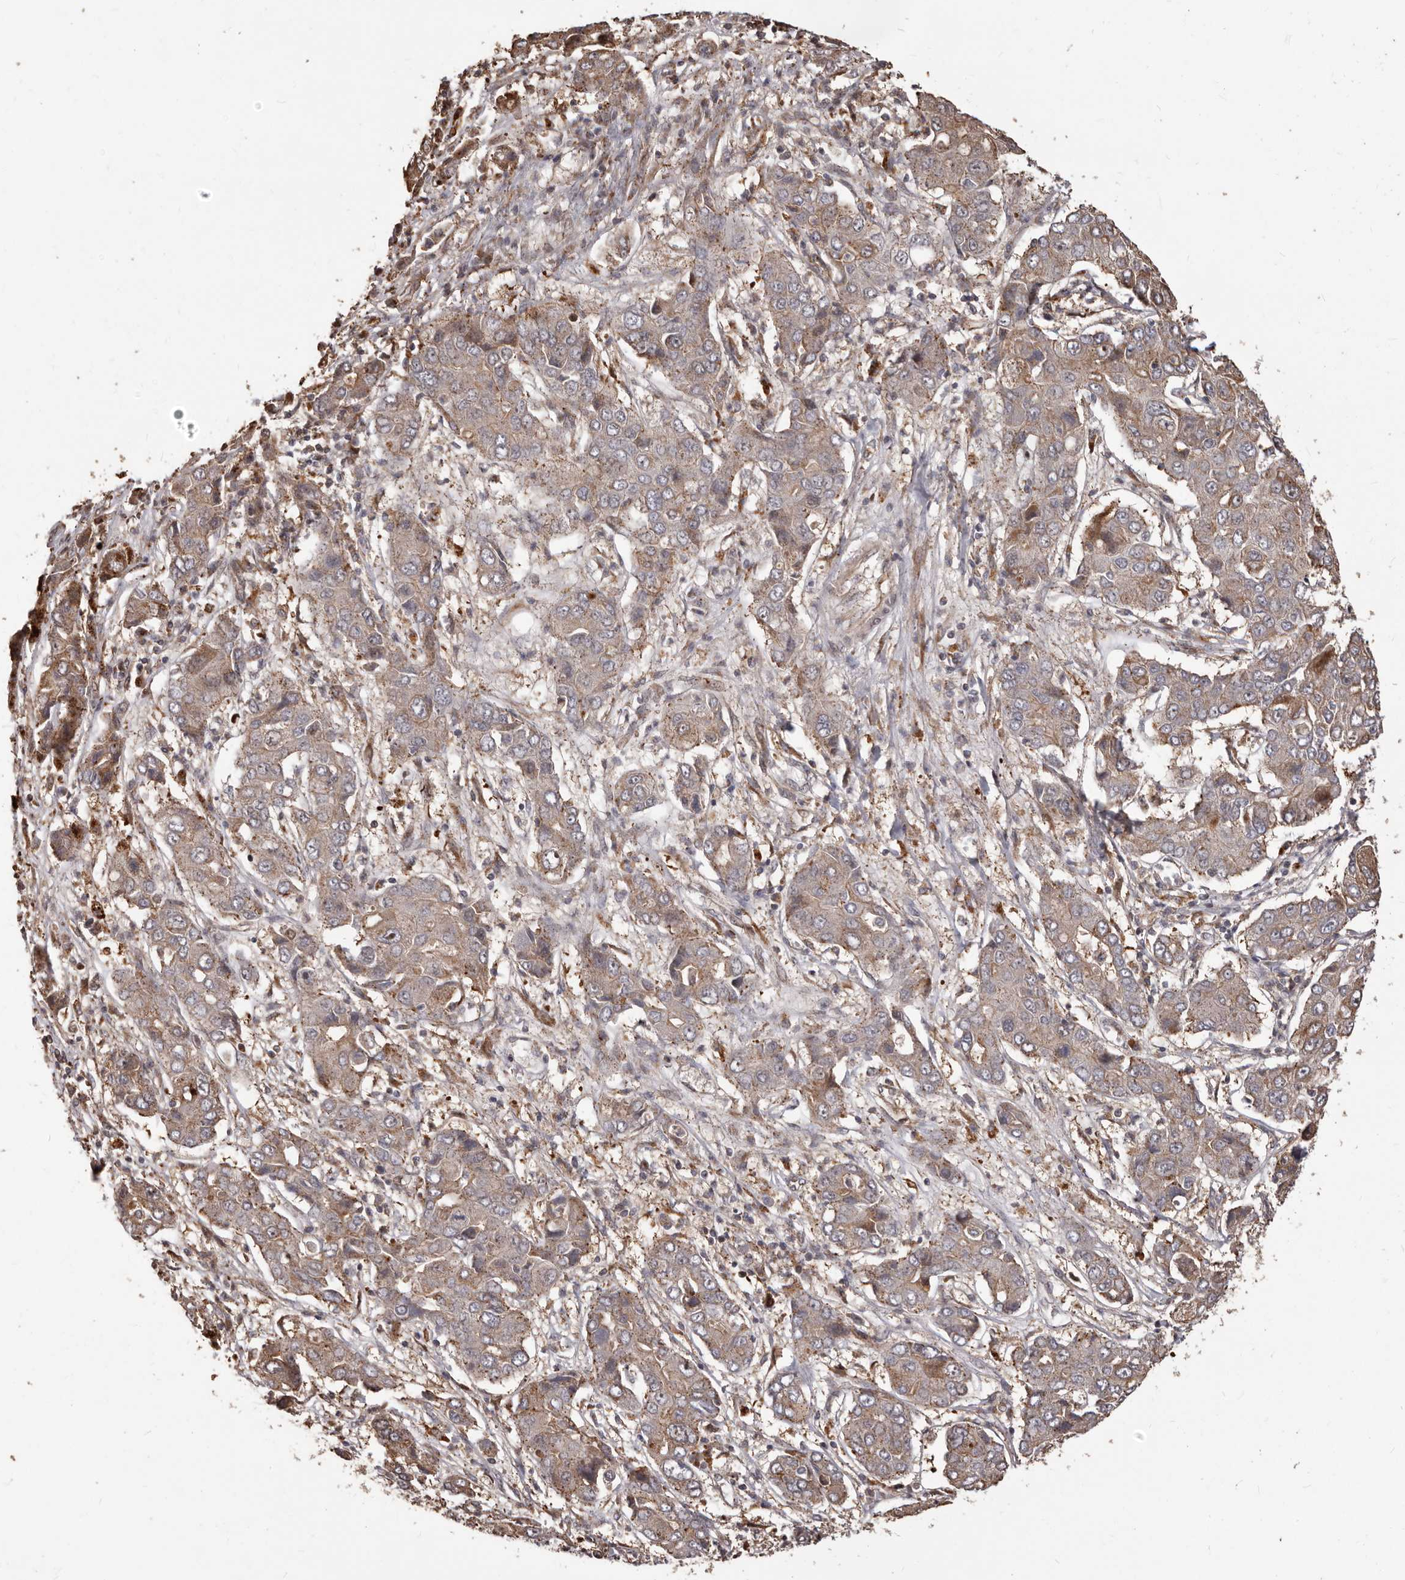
{"staining": {"intensity": "weak", "quantity": "25%-75%", "location": "cytoplasmic/membranous"}, "tissue": "liver cancer", "cell_type": "Tumor cells", "image_type": "cancer", "snomed": [{"axis": "morphology", "description": "Cholangiocarcinoma"}, {"axis": "topography", "description": "Liver"}], "caption": "High-power microscopy captured an immunohistochemistry photomicrograph of liver cancer (cholangiocarcinoma), revealing weak cytoplasmic/membranous positivity in approximately 25%-75% of tumor cells.", "gene": "MTO1", "patient": {"sex": "male", "age": 67}}